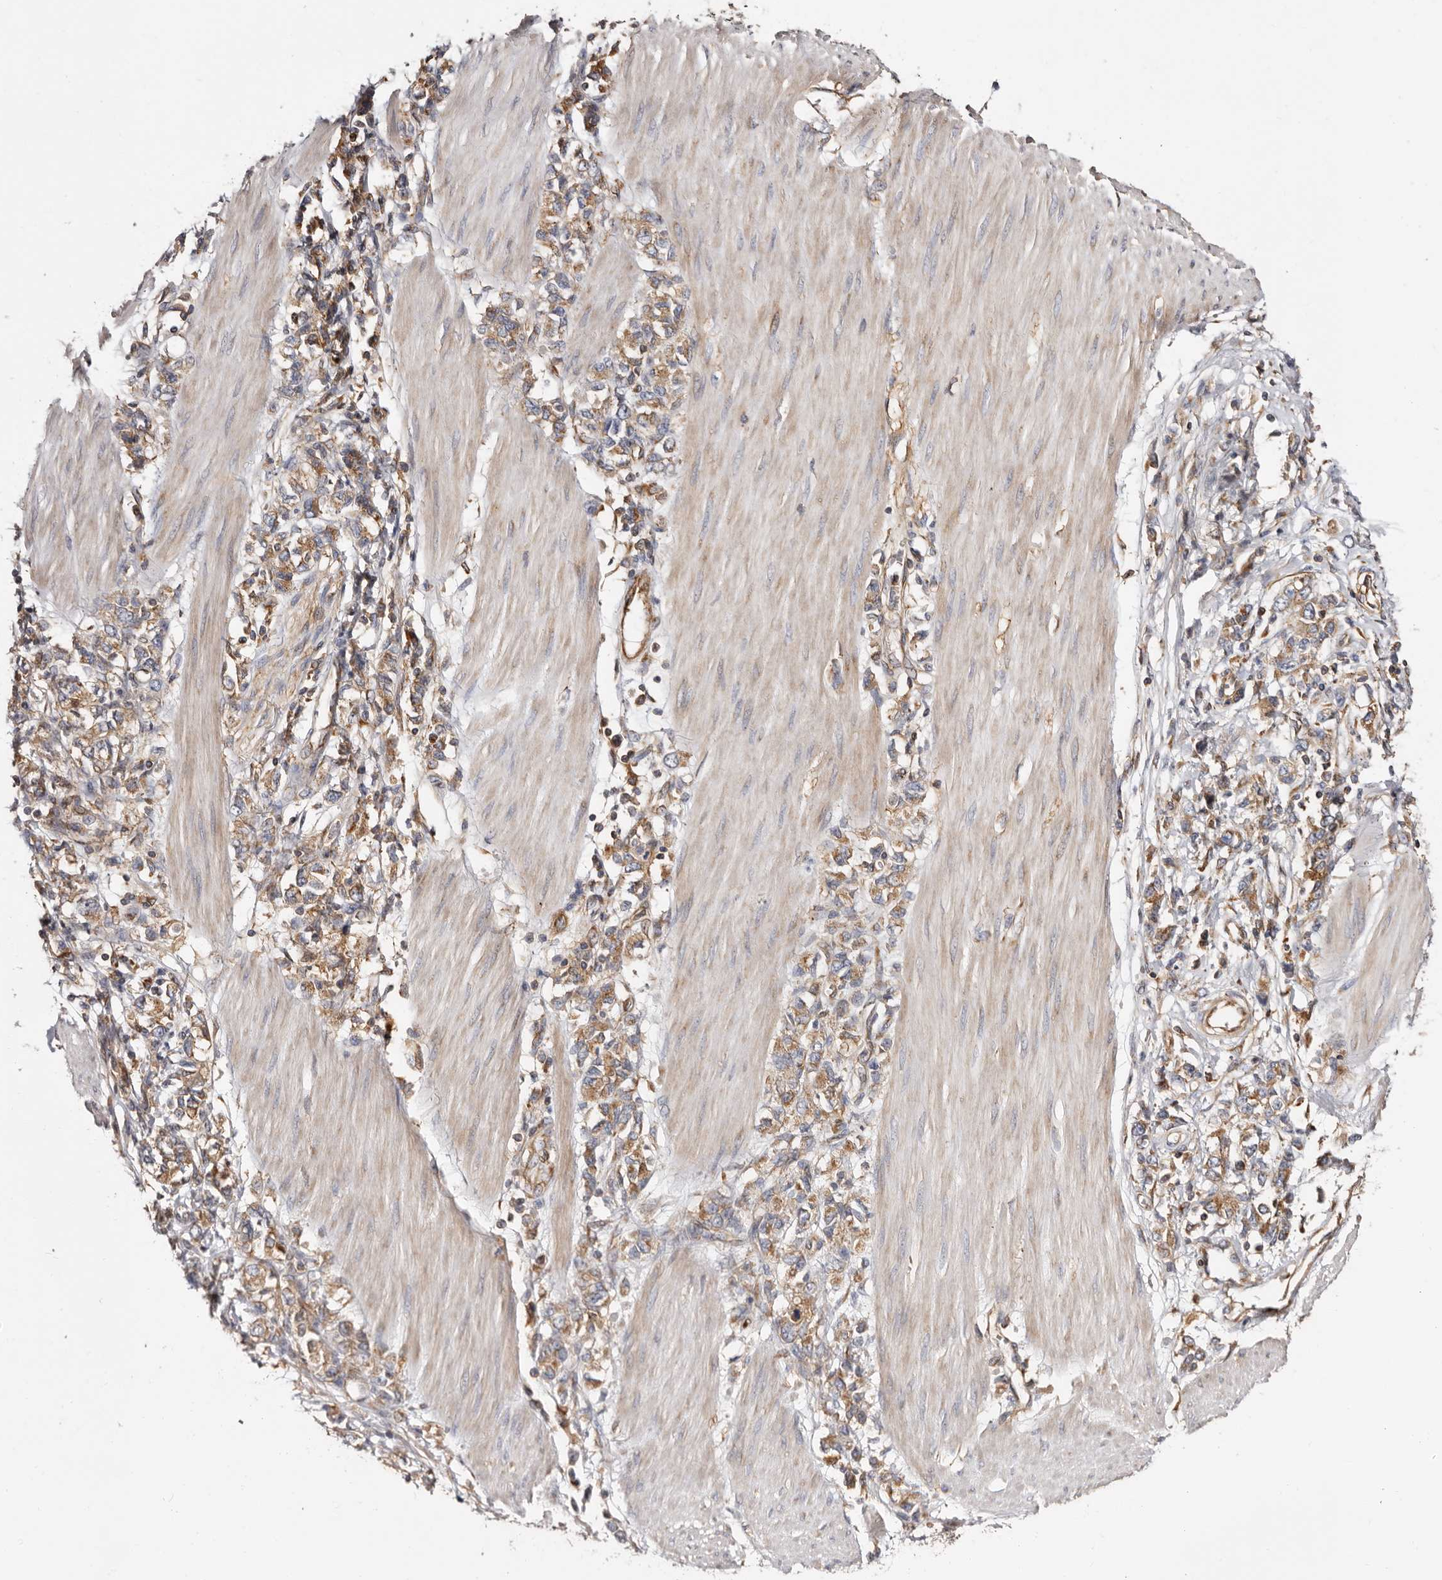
{"staining": {"intensity": "weak", "quantity": ">75%", "location": "cytoplasmic/membranous"}, "tissue": "stomach cancer", "cell_type": "Tumor cells", "image_type": "cancer", "snomed": [{"axis": "morphology", "description": "Adenocarcinoma, NOS"}, {"axis": "topography", "description": "Stomach"}], "caption": "The micrograph demonstrates a brown stain indicating the presence of a protein in the cytoplasmic/membranous of tumor cells in stomach adenocarcinoma. The protein is stained brown, and the nuclei are stained in blue (DAB (3,3'-diaminobenzidine) IHC with brightfield microscopy, high magnification).", "gene": "COQ8B", "patient": {"sex": "female", "age": 76}}